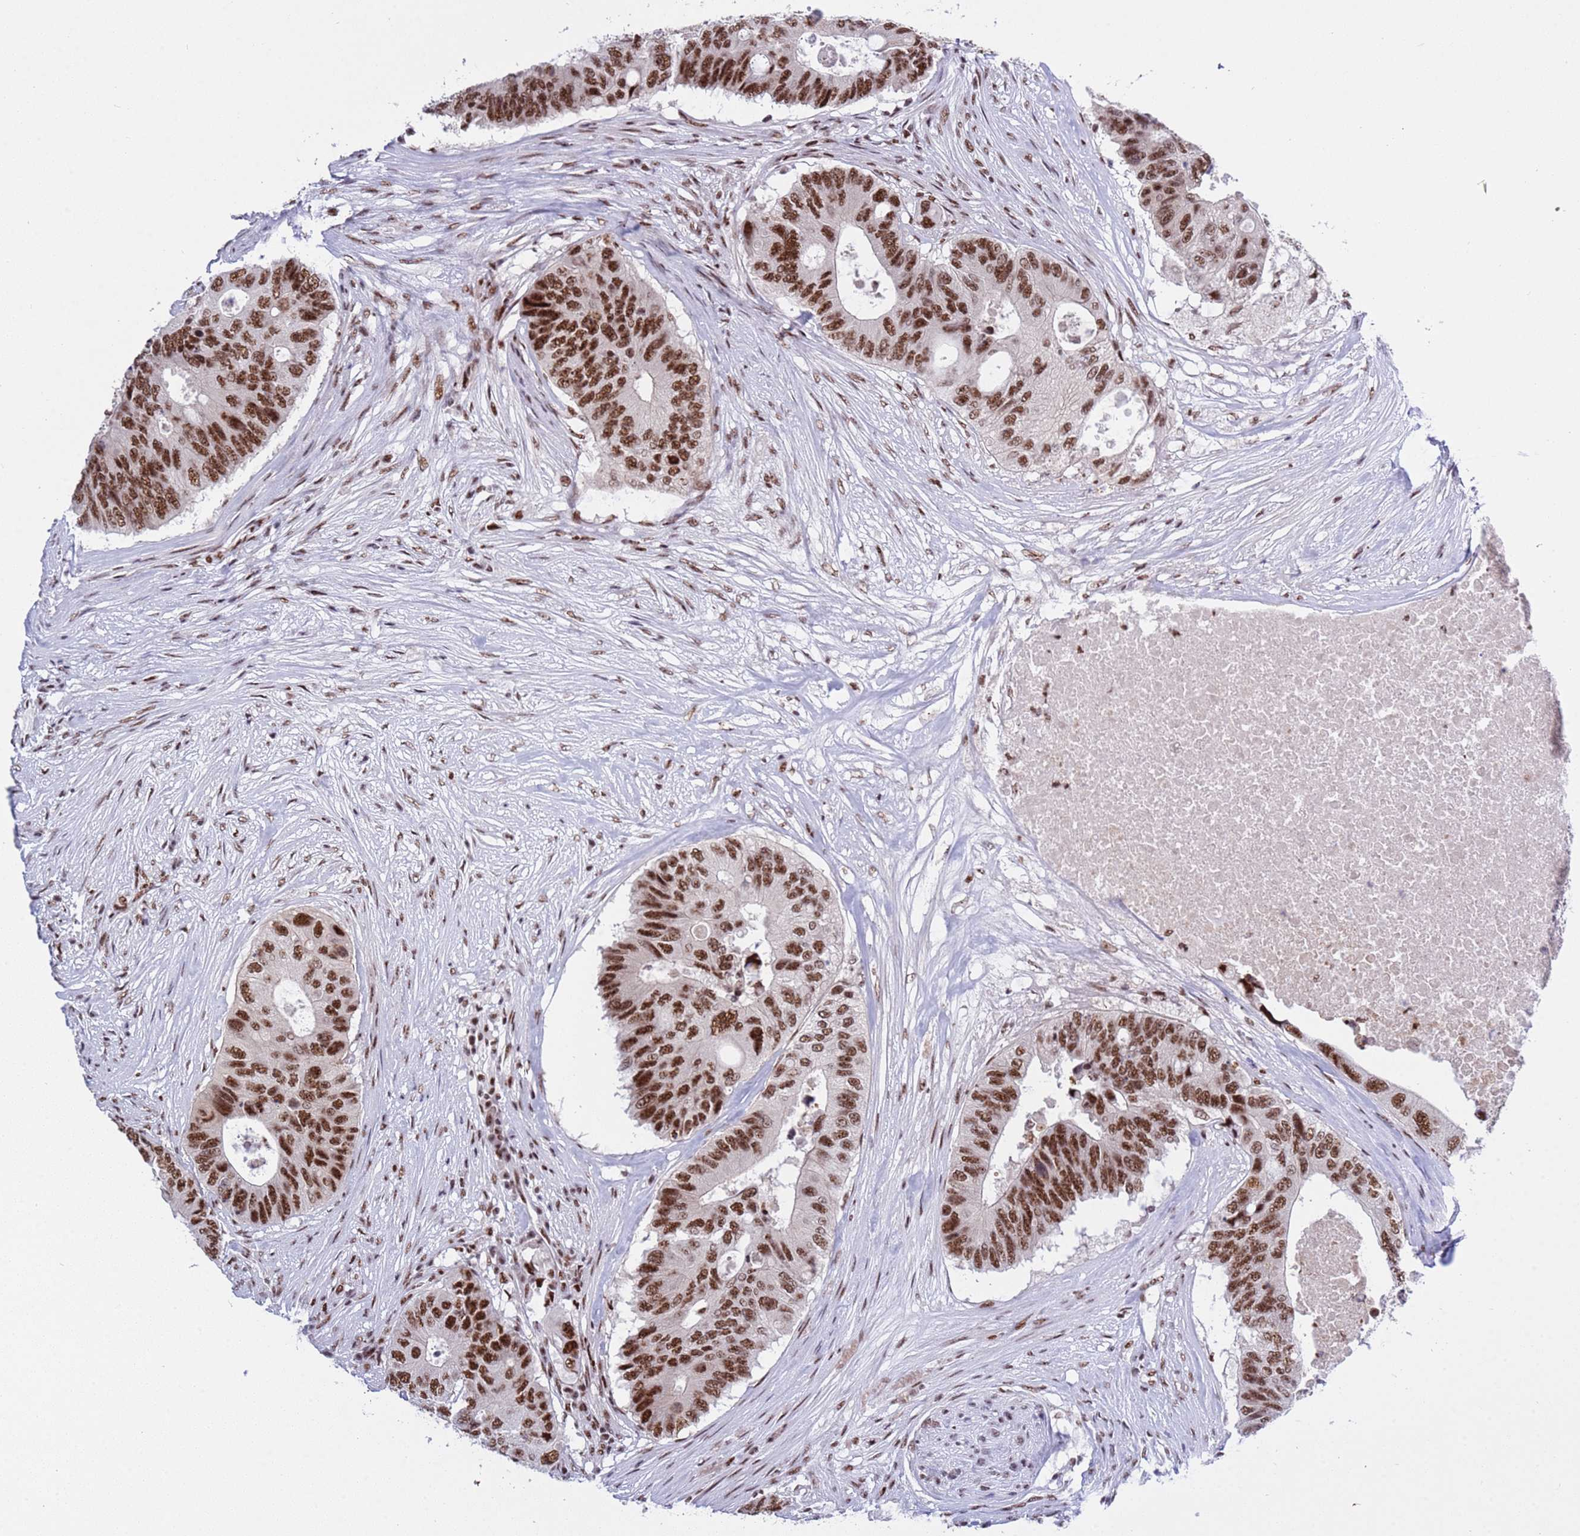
{"staining": {"intensity": "strong", "quantity": ">75%", "location": "nuclear"}, "tissue": "colorectal cancer", "cell_type": "Tumor cells", "image_type": "cancer", "snomed": [{"axis": "morphology", "description": "Adenocarcinoma, NOS"}, {"axis": "topography", "description": "Colon"}], "caption": "An IHC image of tumor tissue is shown. Protein staining in brown highlights strong nuclear positivity in adenocarcinoma (colorectal) within tumor cells.", "gene": "THOC2", "patient": {"sex": "male", "age": 71}}